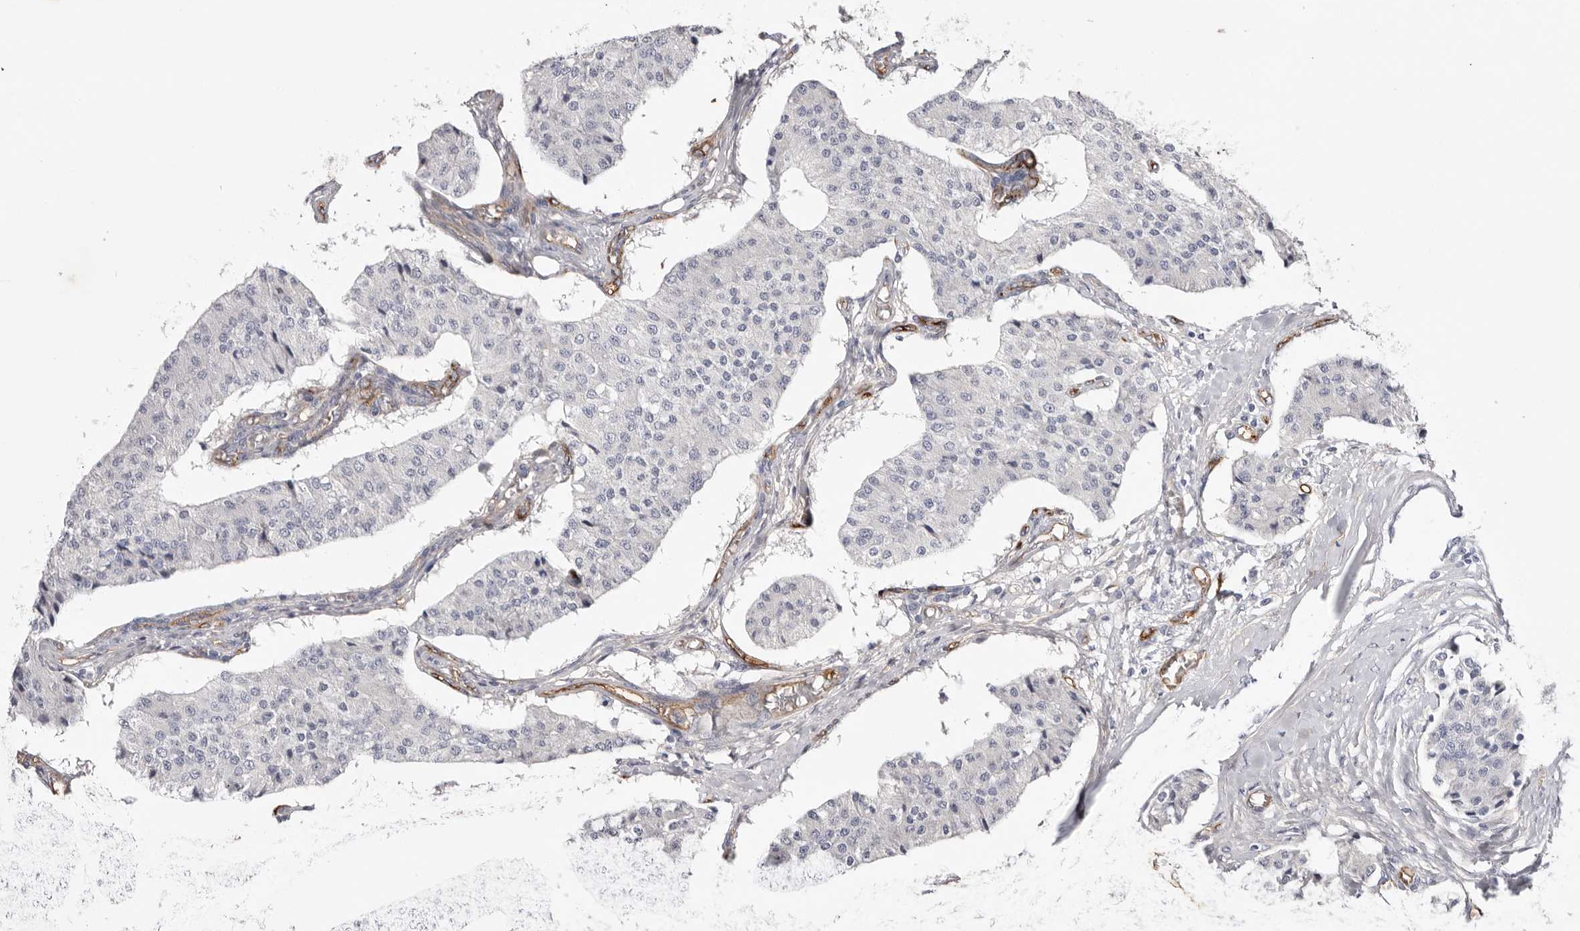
{"staining": {"intensity": "negative", "quantity": "none", "location": "none"}, "tissue": "carcinoid", "cell_type": "Tumor cells", "image_type": "cancer", "snomed": [{"axis": "morphology", "description": "Carcinoid, malignant, NOS"}, {"axis": "topography", "description": "Colon"}], "caption": "High power microscopy image of an IHC image of carcinoid, revealing no significant staining in tumor cells.", "gene": "LRRC66", "patient": {"sex": "female", "age": 52}}